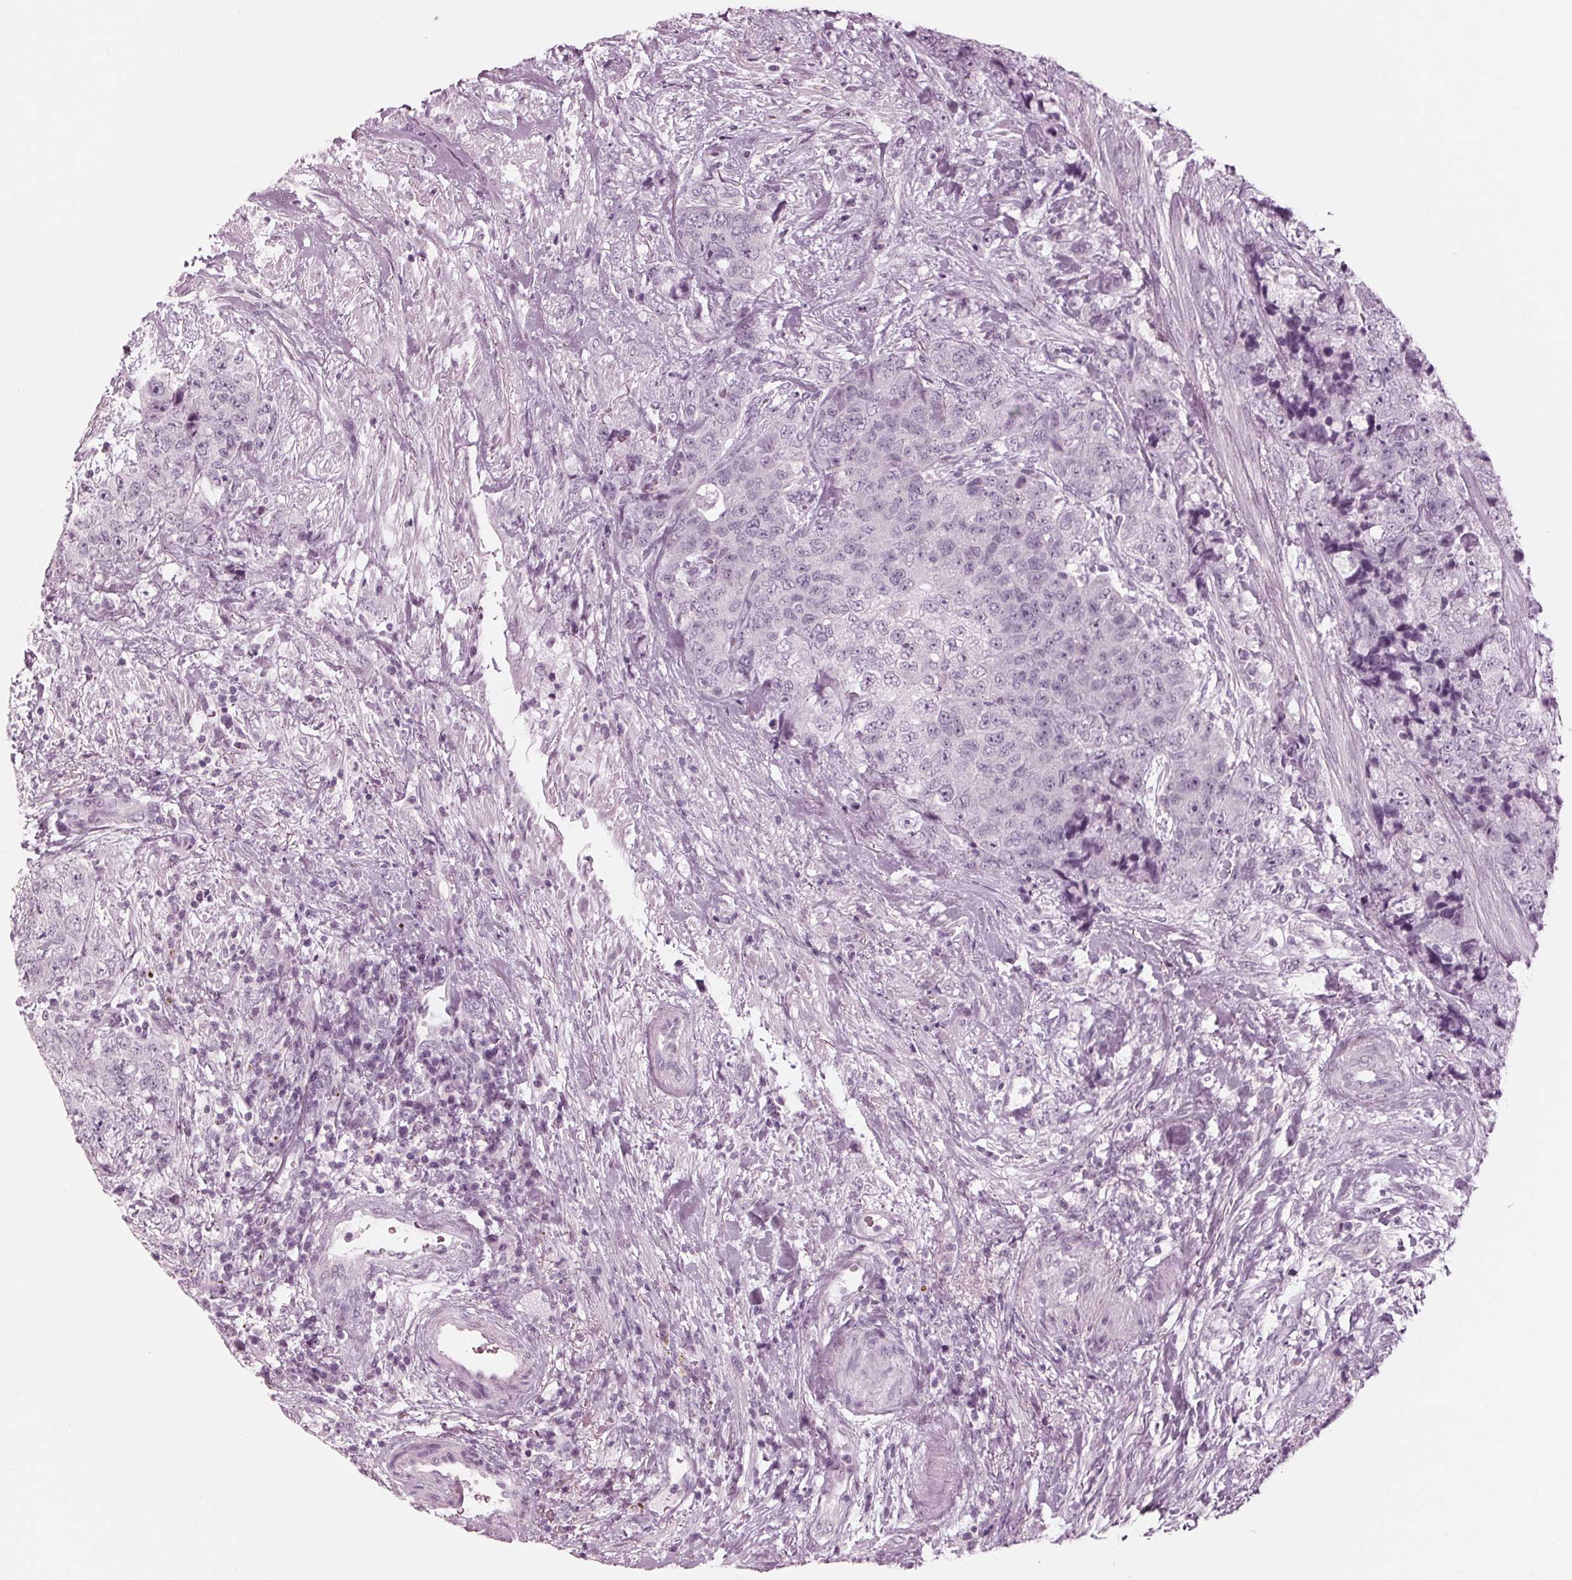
{"staining": {"intensity": "negative", "quantity": "none", "location": "none"}, "tissue": "urothelial cancer", "cell_type": "Tumor cells", "image_type": "cancer", "snomed": [{"axis": "morphology", "description": "Urothelial carcinoma, High grade"}, {"axis": "topography", "description": "Urinary bladder"}], "caption": "DAB immunohistochemical staining of human high-grade urothelial carcinoma displays no significant positivity in tumor cells.", "gene": "KRT28", "patient": {"sex": "female", "age": 78}}